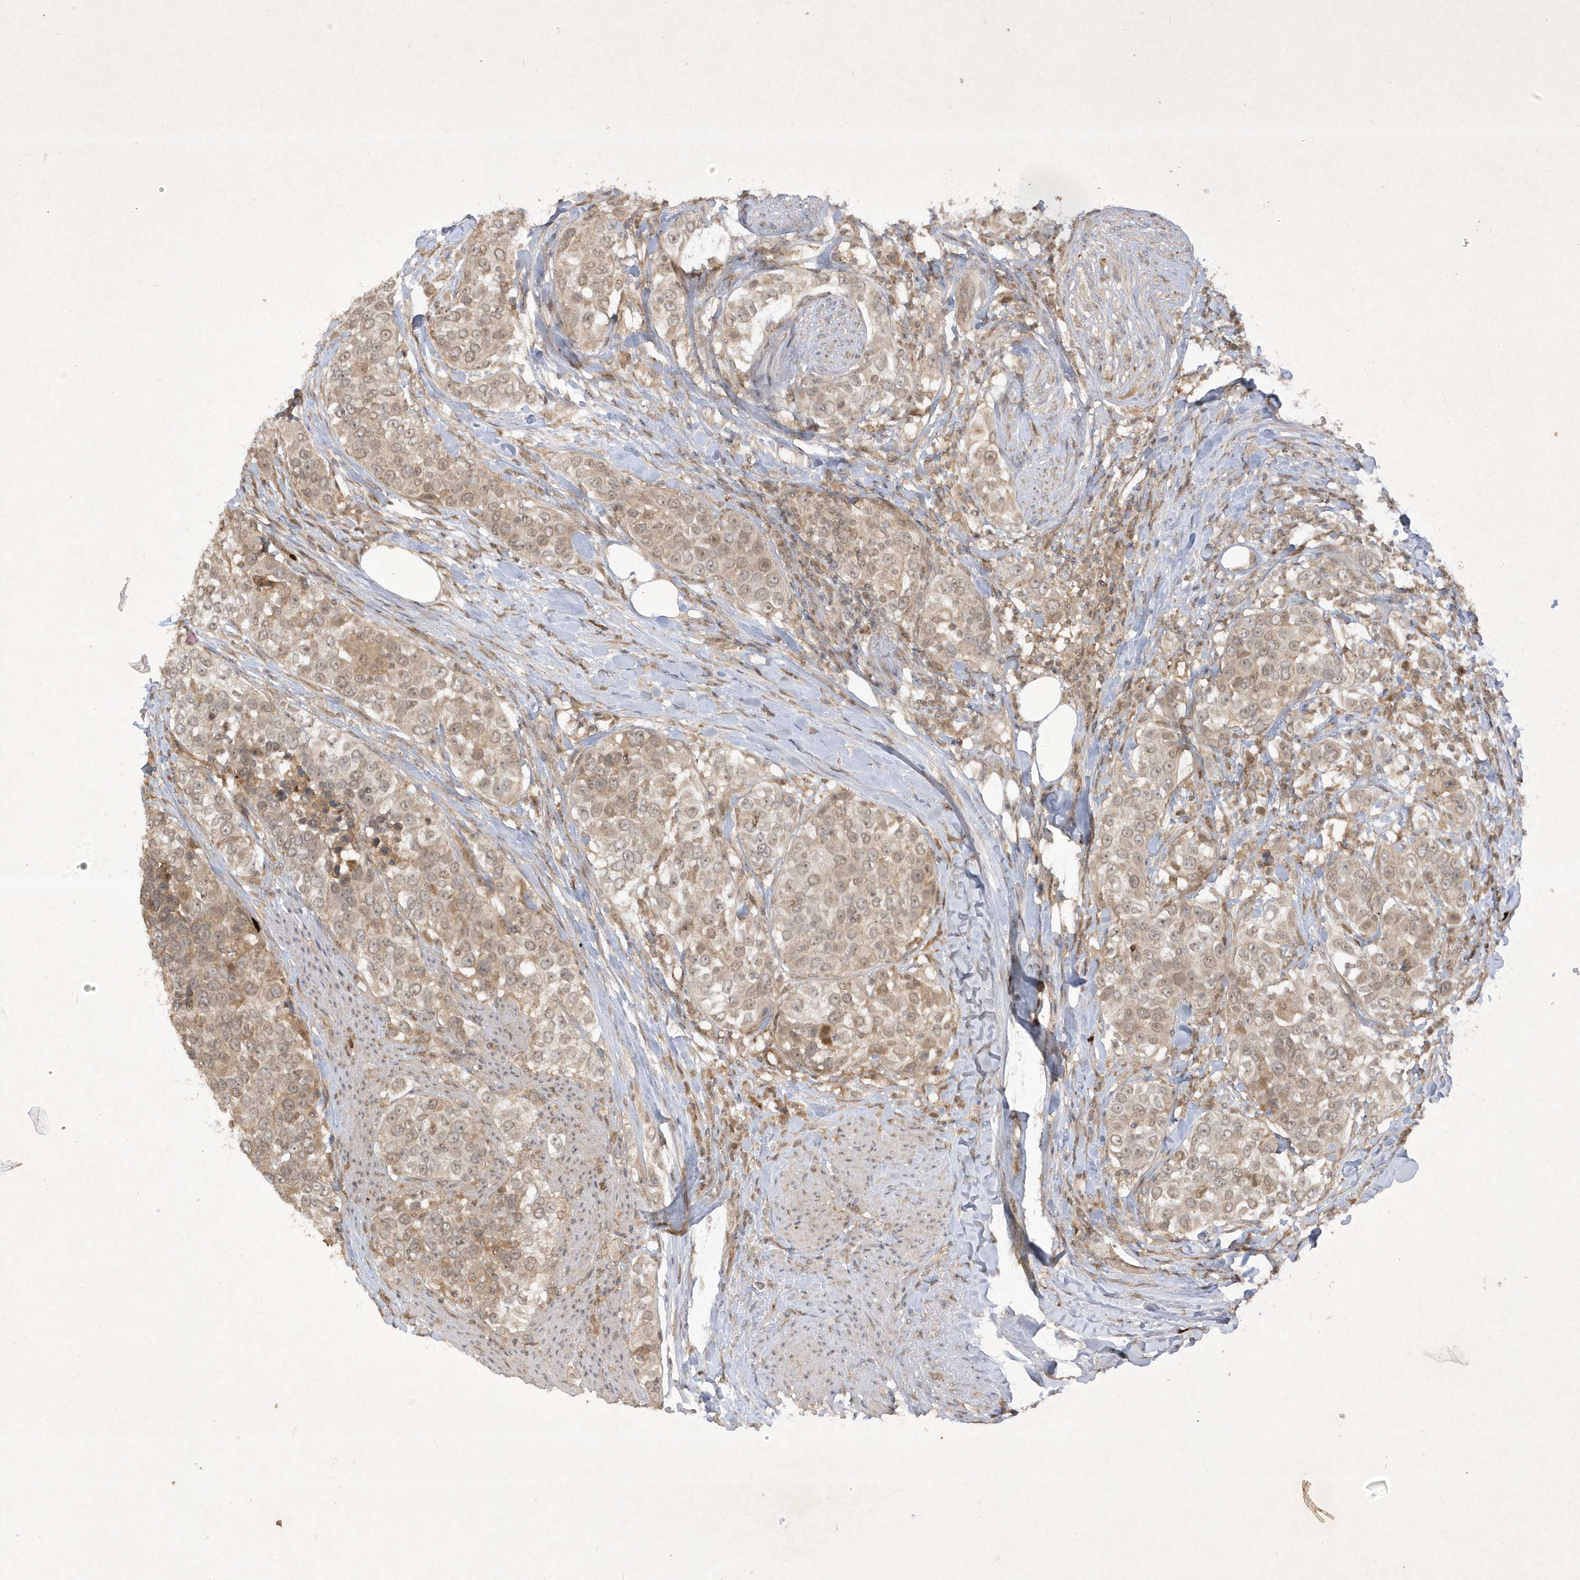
{"staining": {"intensity": "weak", "quantity": ">75%", "location": "cytoplasmic/membranous"}, "tissue": "urothelial cancer", "cell_type": "Tumor cells", "image_type": "cancer", "snomed": [{"axis": "morphology", "description": "Urothelial carcinoma, High grade"}, {"axis": "topography", "description": "Urinary bladder"}], "caption": "Protein staining demonstrates weak cytoplasmic/membranous staining in approximately >75% of tumor cells in high-grade urothelial carcinoma. The protein of interest is stained brown, and the nuclei are stained in blue (DAB (3,3'-diaminobenzidine) IHC with brightfield microscopy, high magnification).", "gene": "ZNF213", "patient": {"sex": "female", "age": 80}}